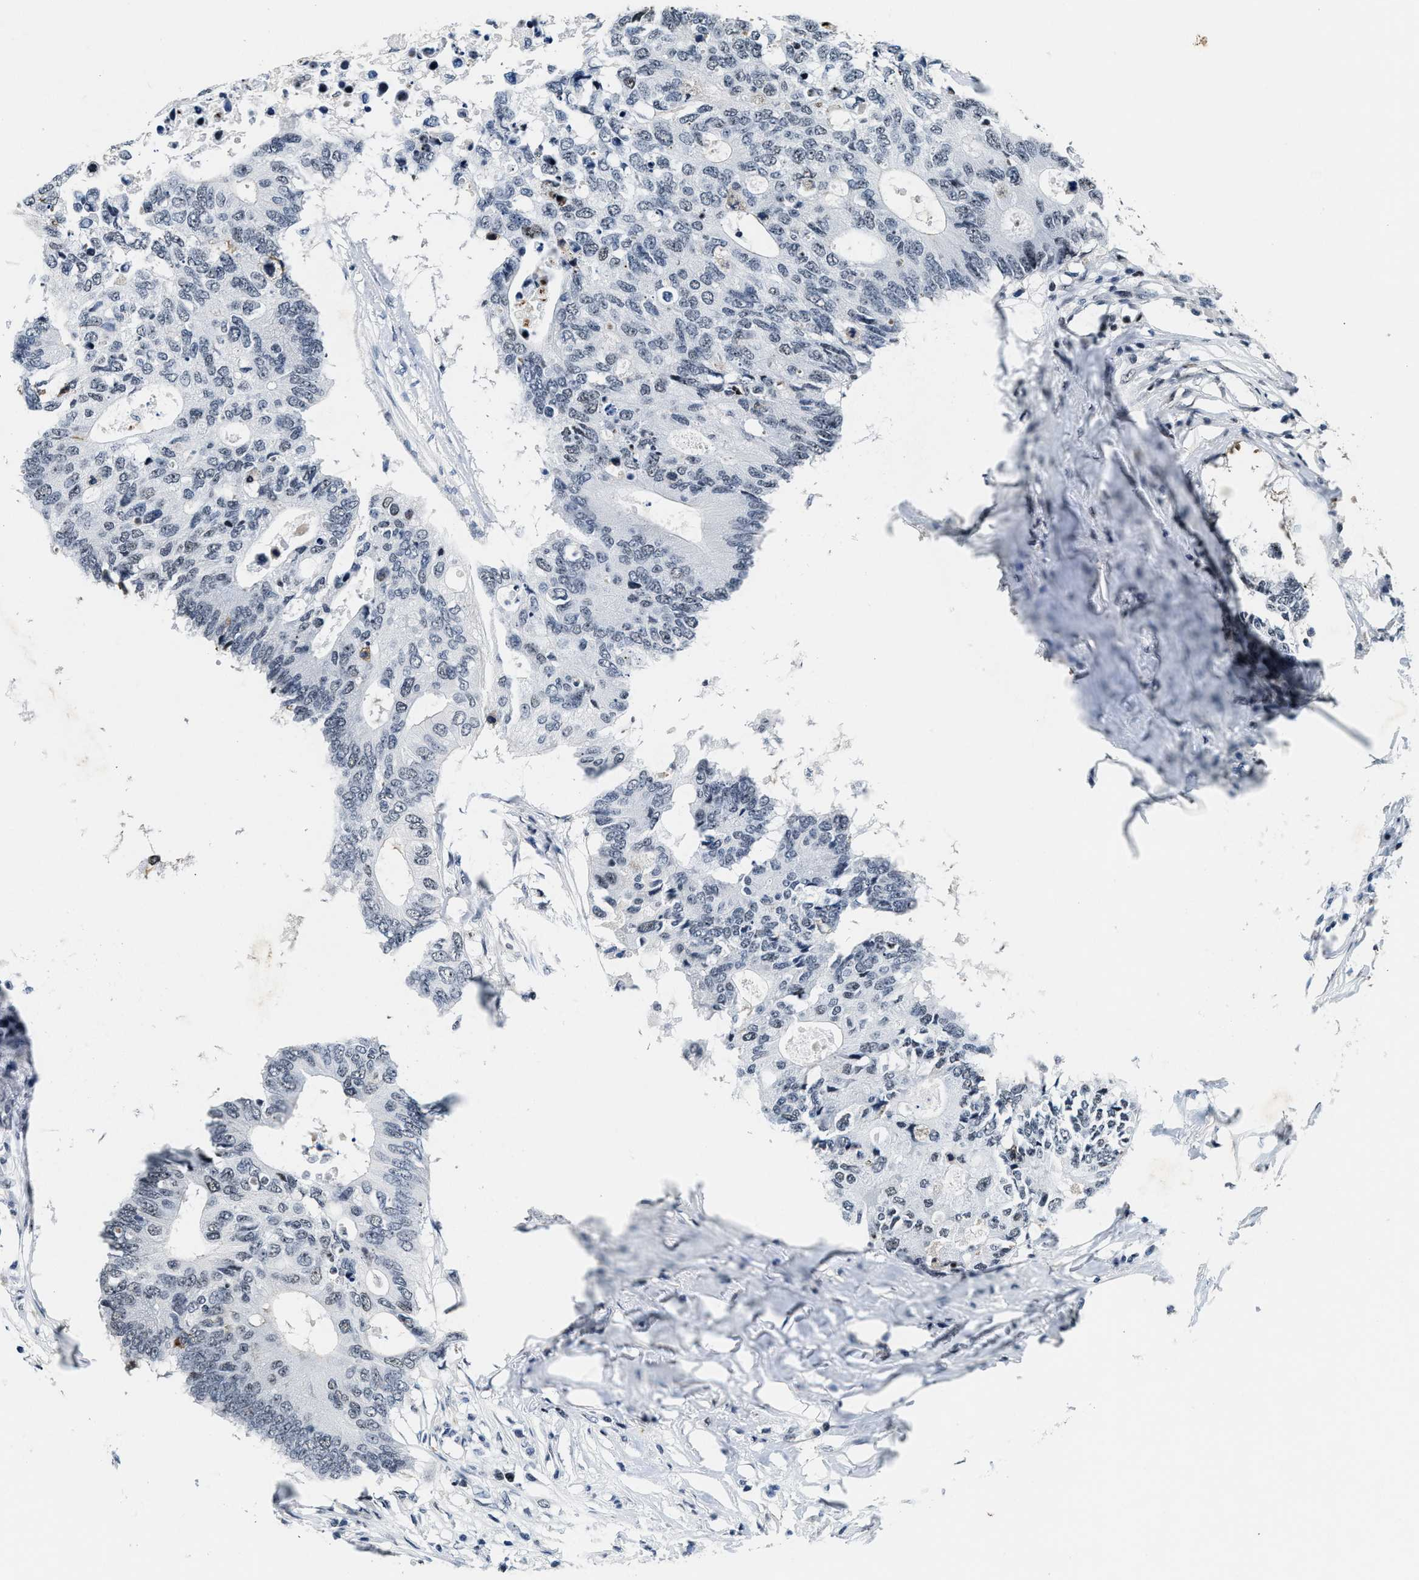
{"staining": {"intensity": "weak", "quantity": "<25%", "location": "nuclear"}, "tissue": "colorectal cancer", "cell_type": "Tumor cells", "image_type": "cancer", "snomed": [{"axis": "morphology", "description": "Adenocarcinoma, NOS"}, {"axis": "topography", "description": "Colon"}], "caption": "Colorectal adenocarcinoma was stained to show a protein in brown. There is no significant positivity in tumor cells. (Stains: DAB immunohistochemistry (IHC) with hematoxylin counter stain, Microscopy: brightfield microscopy at high magnification).", "gene": "SUPT16H", "patient": {"sex": "male", "age": 71}}